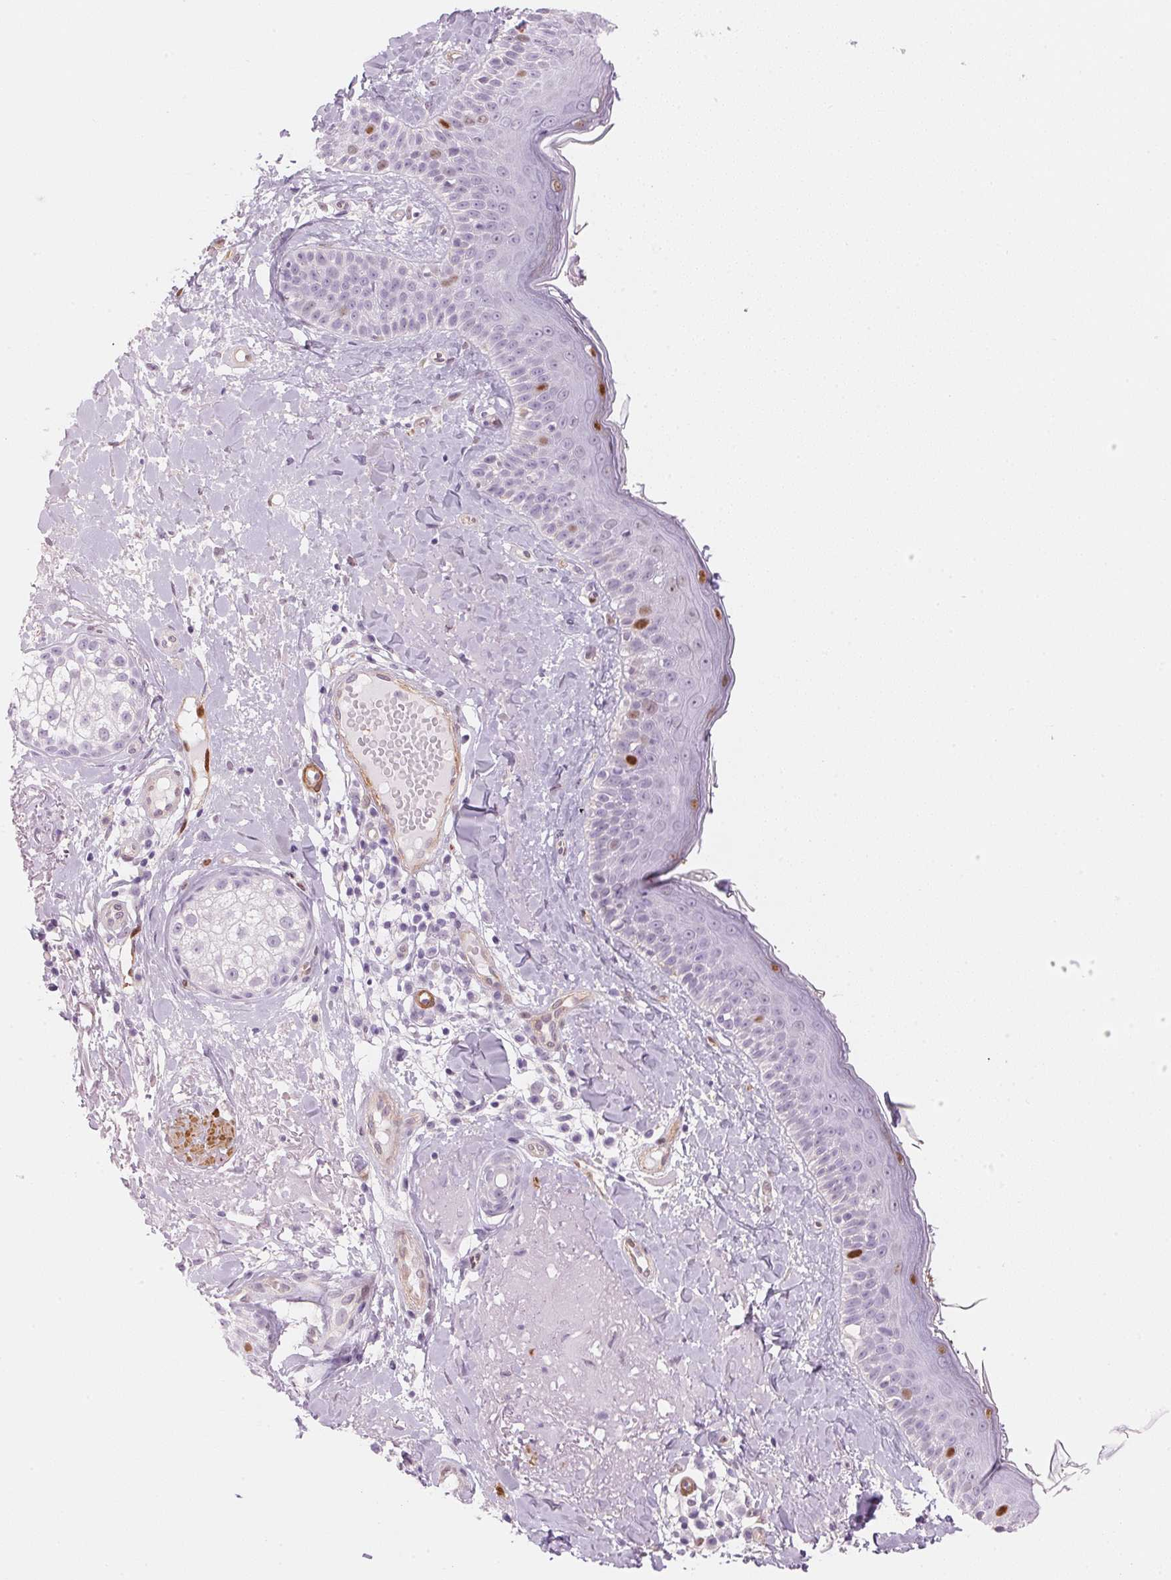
{"staining": {"intensity": "negative", "quantity": "none", "location": "none"}, "tissue": "skin", "cell_type": "Fibroblasts", "image_type": "normal", "snomed": [{"axis": "morphology", "description": "Normal tissue, NOS"}, {"axis": "topography", "description": "Skin"}], "caption": "DAB (3,3'-diaminobenzidine) immunohistochemical staining of normal skin shows no significant staining in fibroblasts. (Brightfield microscopy of DAB (3,3'-diaminobenzidine) IHC at high magnification).", "gene": "SMTN", "patient": {"sex": "male", "age": 73}}